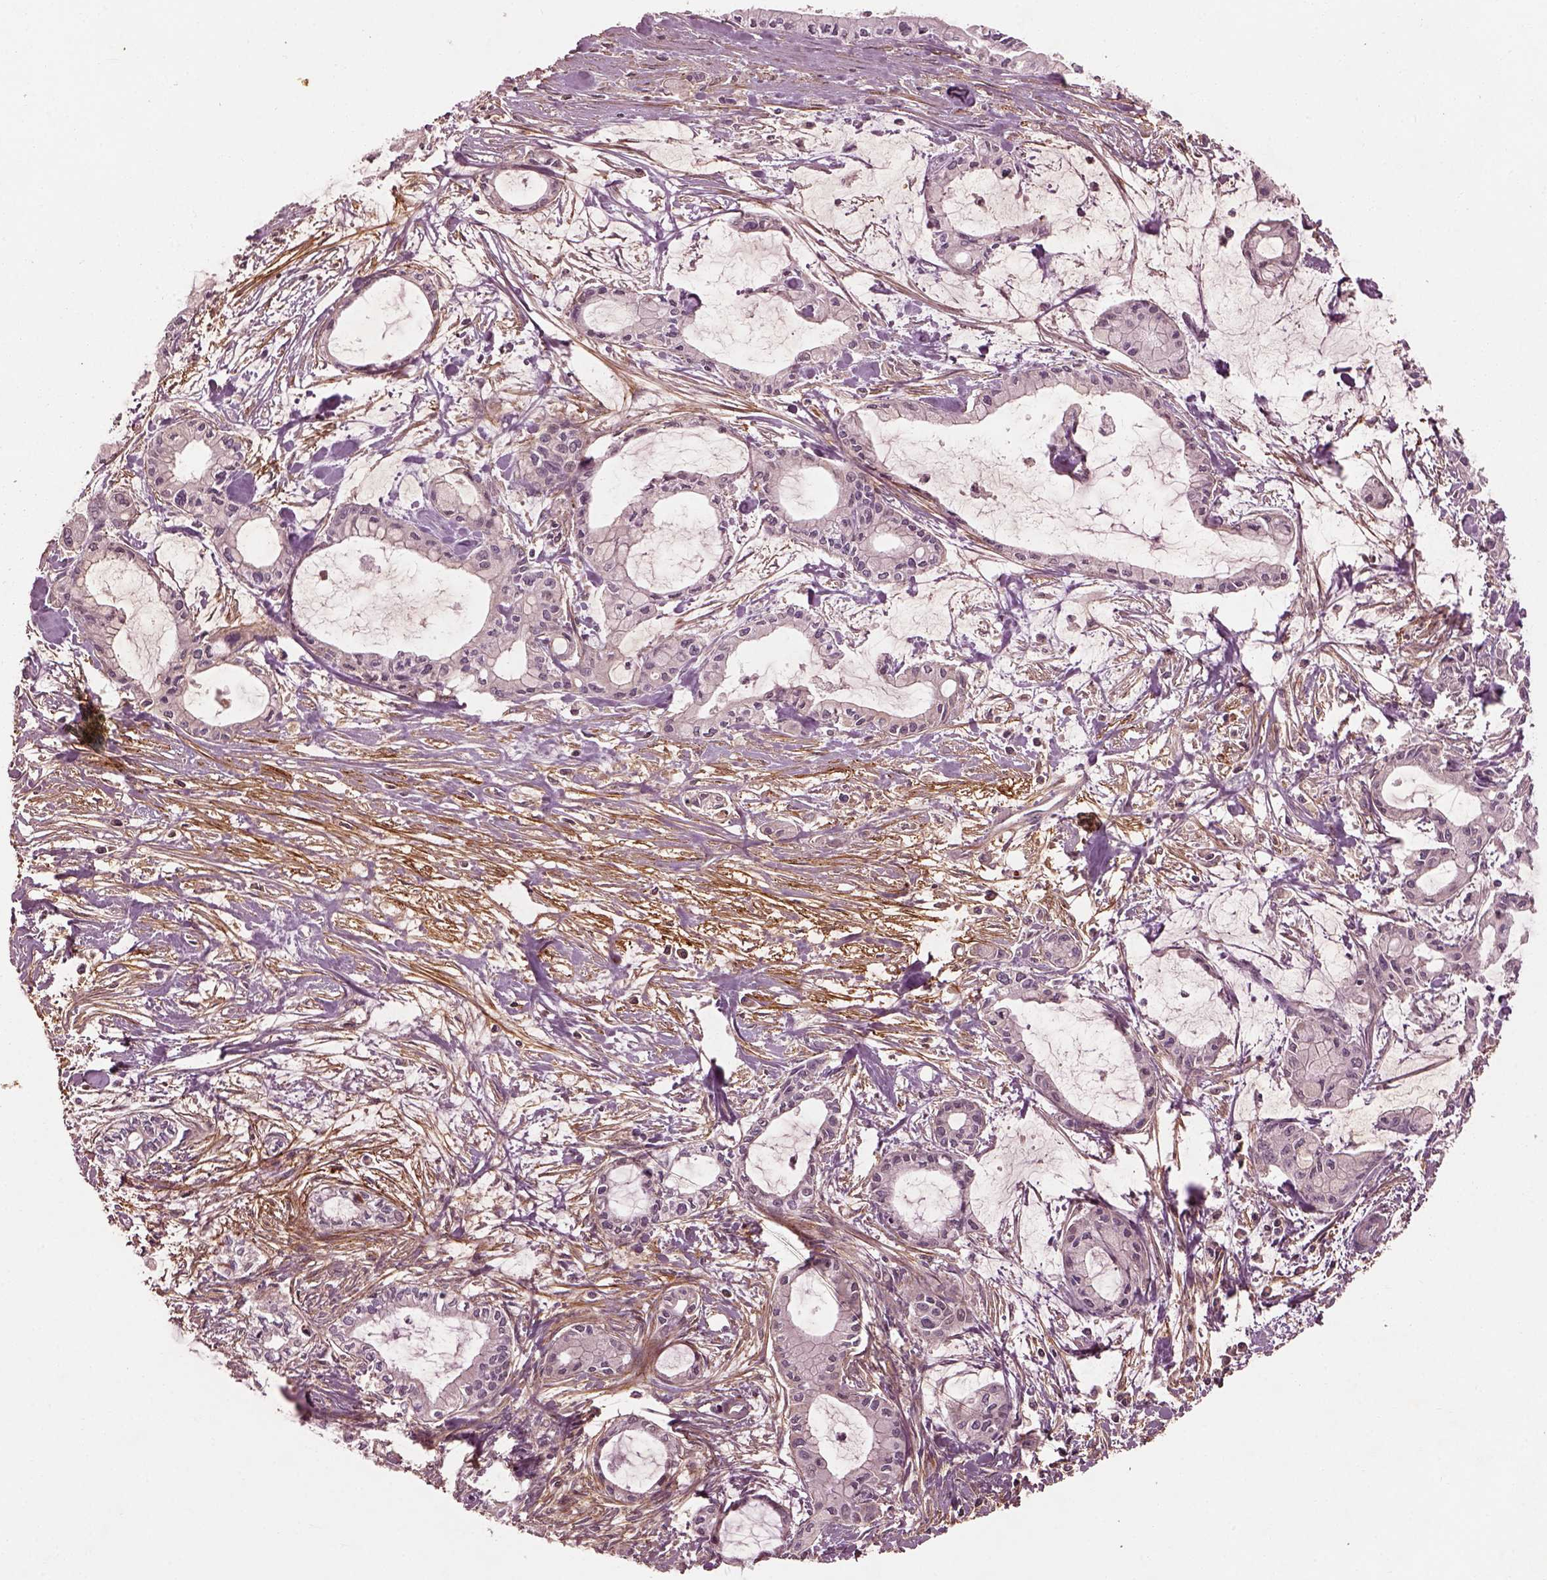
{"staining": {"intensity": "negative", "quantity": "none", "location": "none"}, "tissue": "pancreatic cancer", "cell_type": "Tumor cells", "image_type": "cancer", "snomed": [{"axis": "morphology", "description": "Adenocarcinoma, NOS"}, {"axis": "topography", "description": "Pancreas"}], "caption": "Pancreatic adenocarcinoma was stained to show a protein in brown. There is no significant positivity in tumor cells.", "gene": "EFEMP1", "patient": {"sex": "male", "age": 48}}